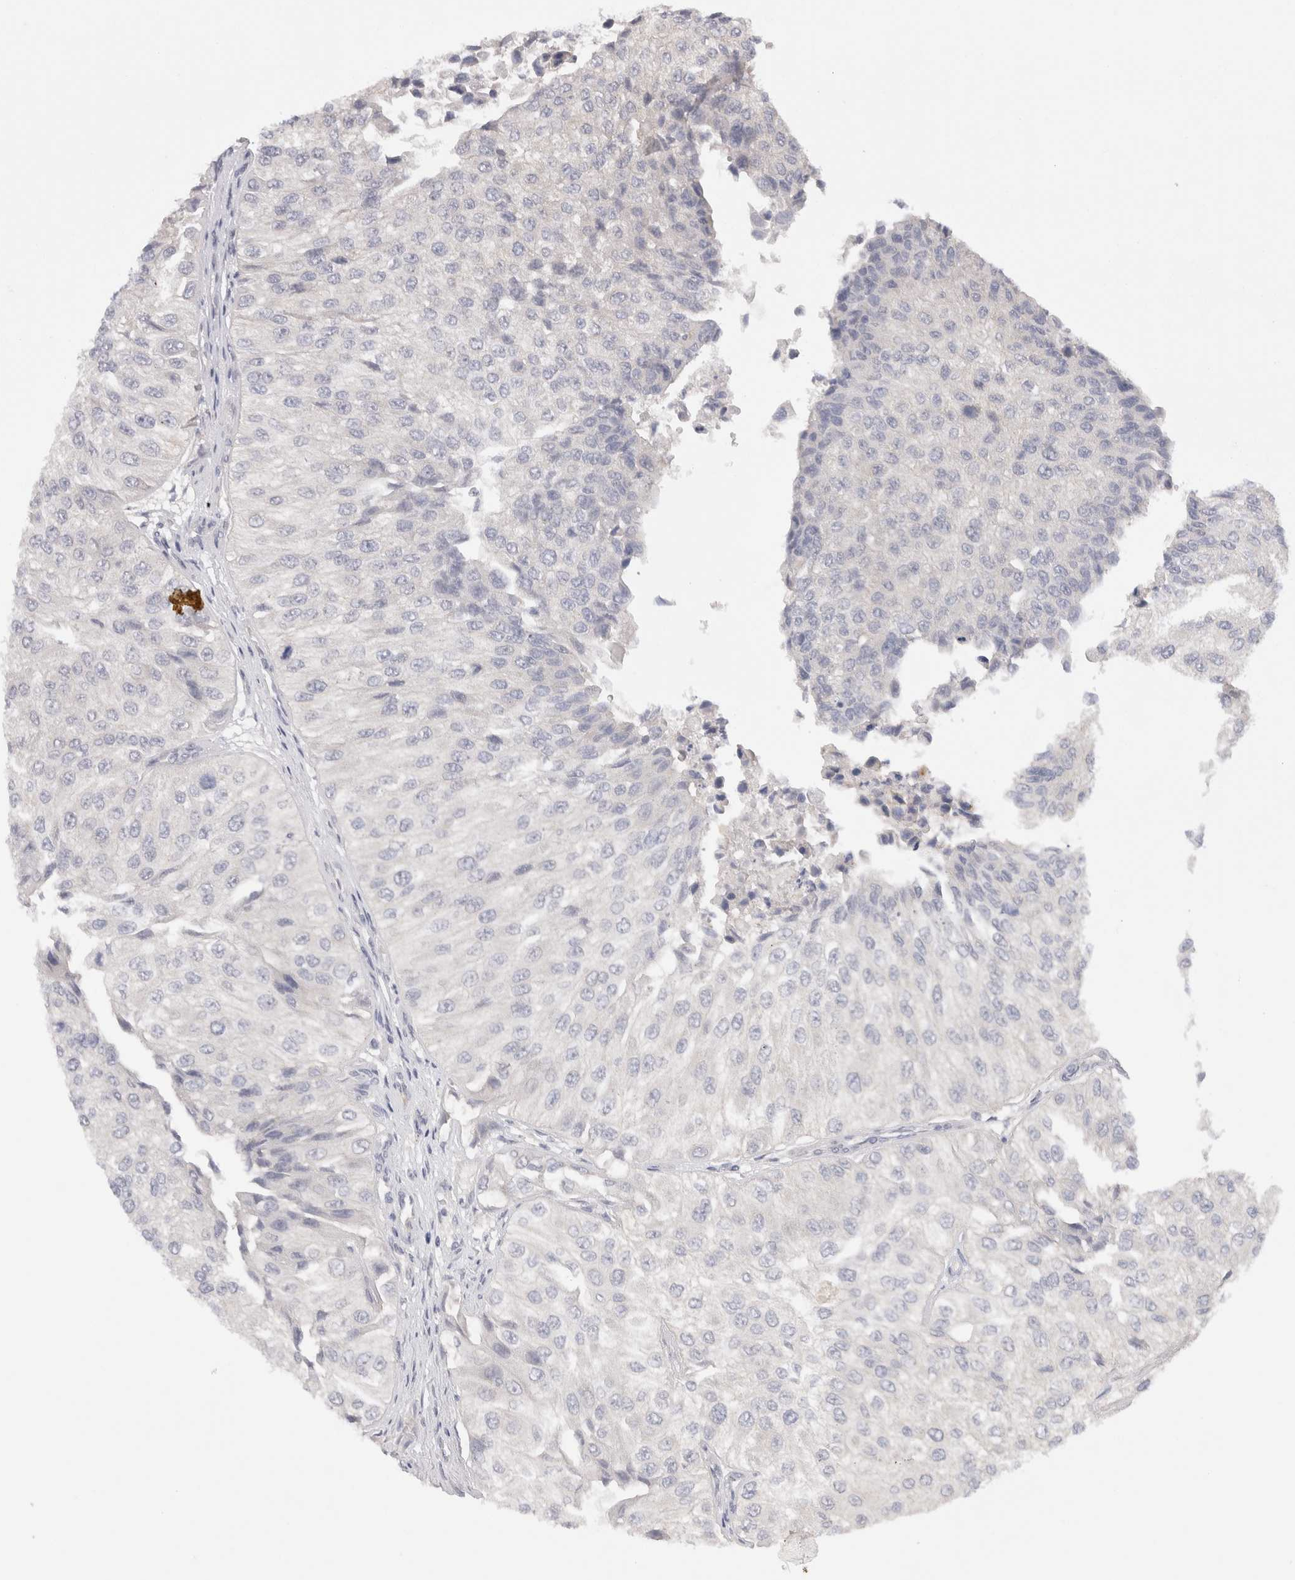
{"staining": {"intensity": "negative", "quantity": "none", "location": "none"}, "tissue": "urothelial cancer", "cell_type": "Tumor cells", "image_type": "cancer", "snomed": [{"axis": "morphology", "description": "Urothelial carcinoma, High grade"}, {"axis": "topography", "description": "Kidney"}, {"axis": "topography", "description": "Urinary bladder"}], "caption": "This photomicrograph is of urothelial cancer stained with immunohistochemistry (IHC) to label a protein in brown with the nuclei are counter-stained blue. There is no staining in tumor cells.", "gene": "CHRM4", "patient": {"sex": "male", "age": 77}}